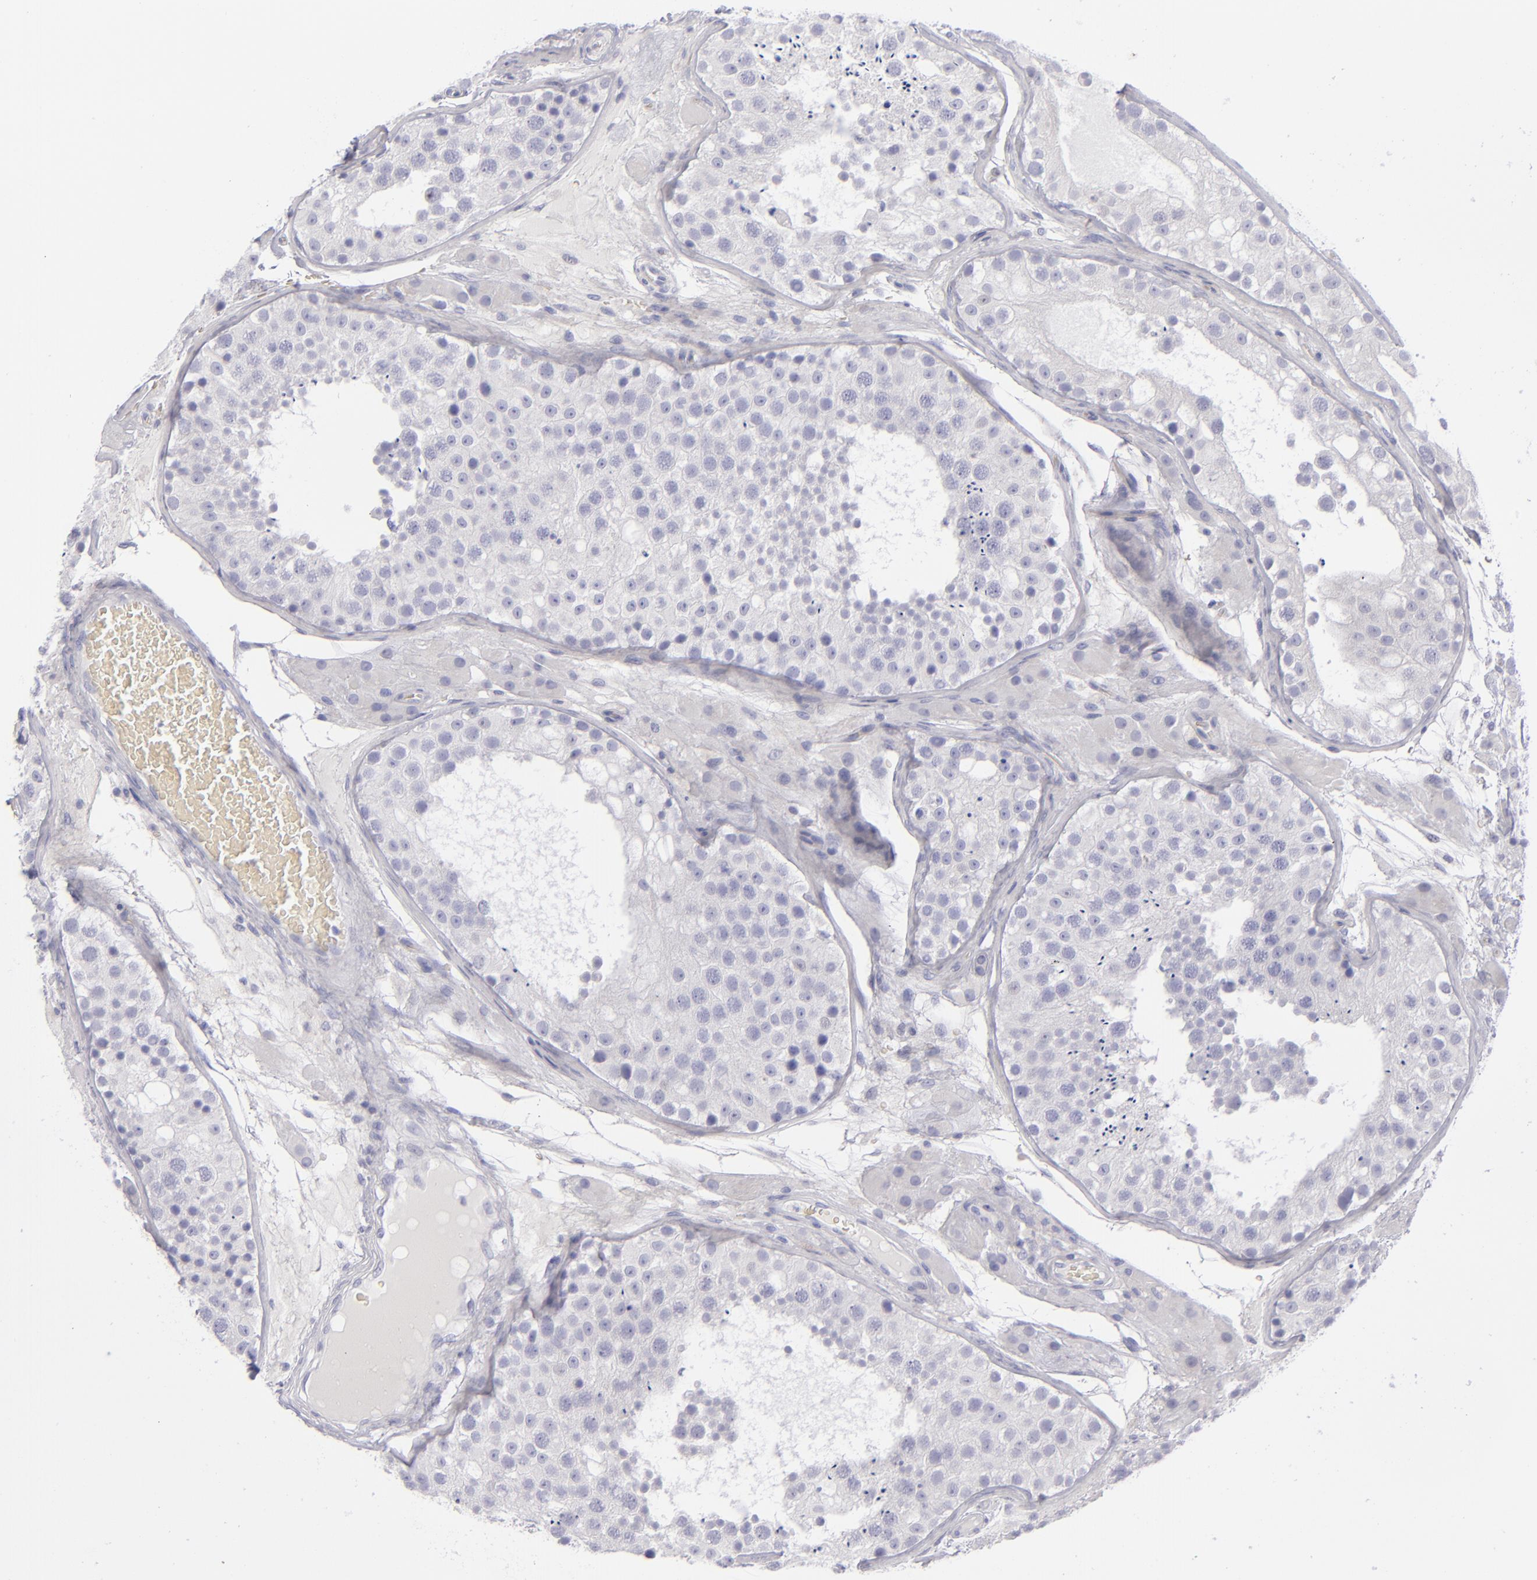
{"staining": {"intensity": "negative", "quantity": "none", "location": "none"}, "tissue": "testis", "cell_type": "Cells in seminiferous ducts", "image_type": "normal", "snomed": [{"axis": "morphology", "description": "Normal tissue, NOS"}, {"axis": "topography", "description": "Testis"}], "caption": "Protein analysis of benign testis demonstrates no significant positivity in cells in seminiferous ducts.", "gene": "CD22", "patient": {"sex": "male", "age": 26}}